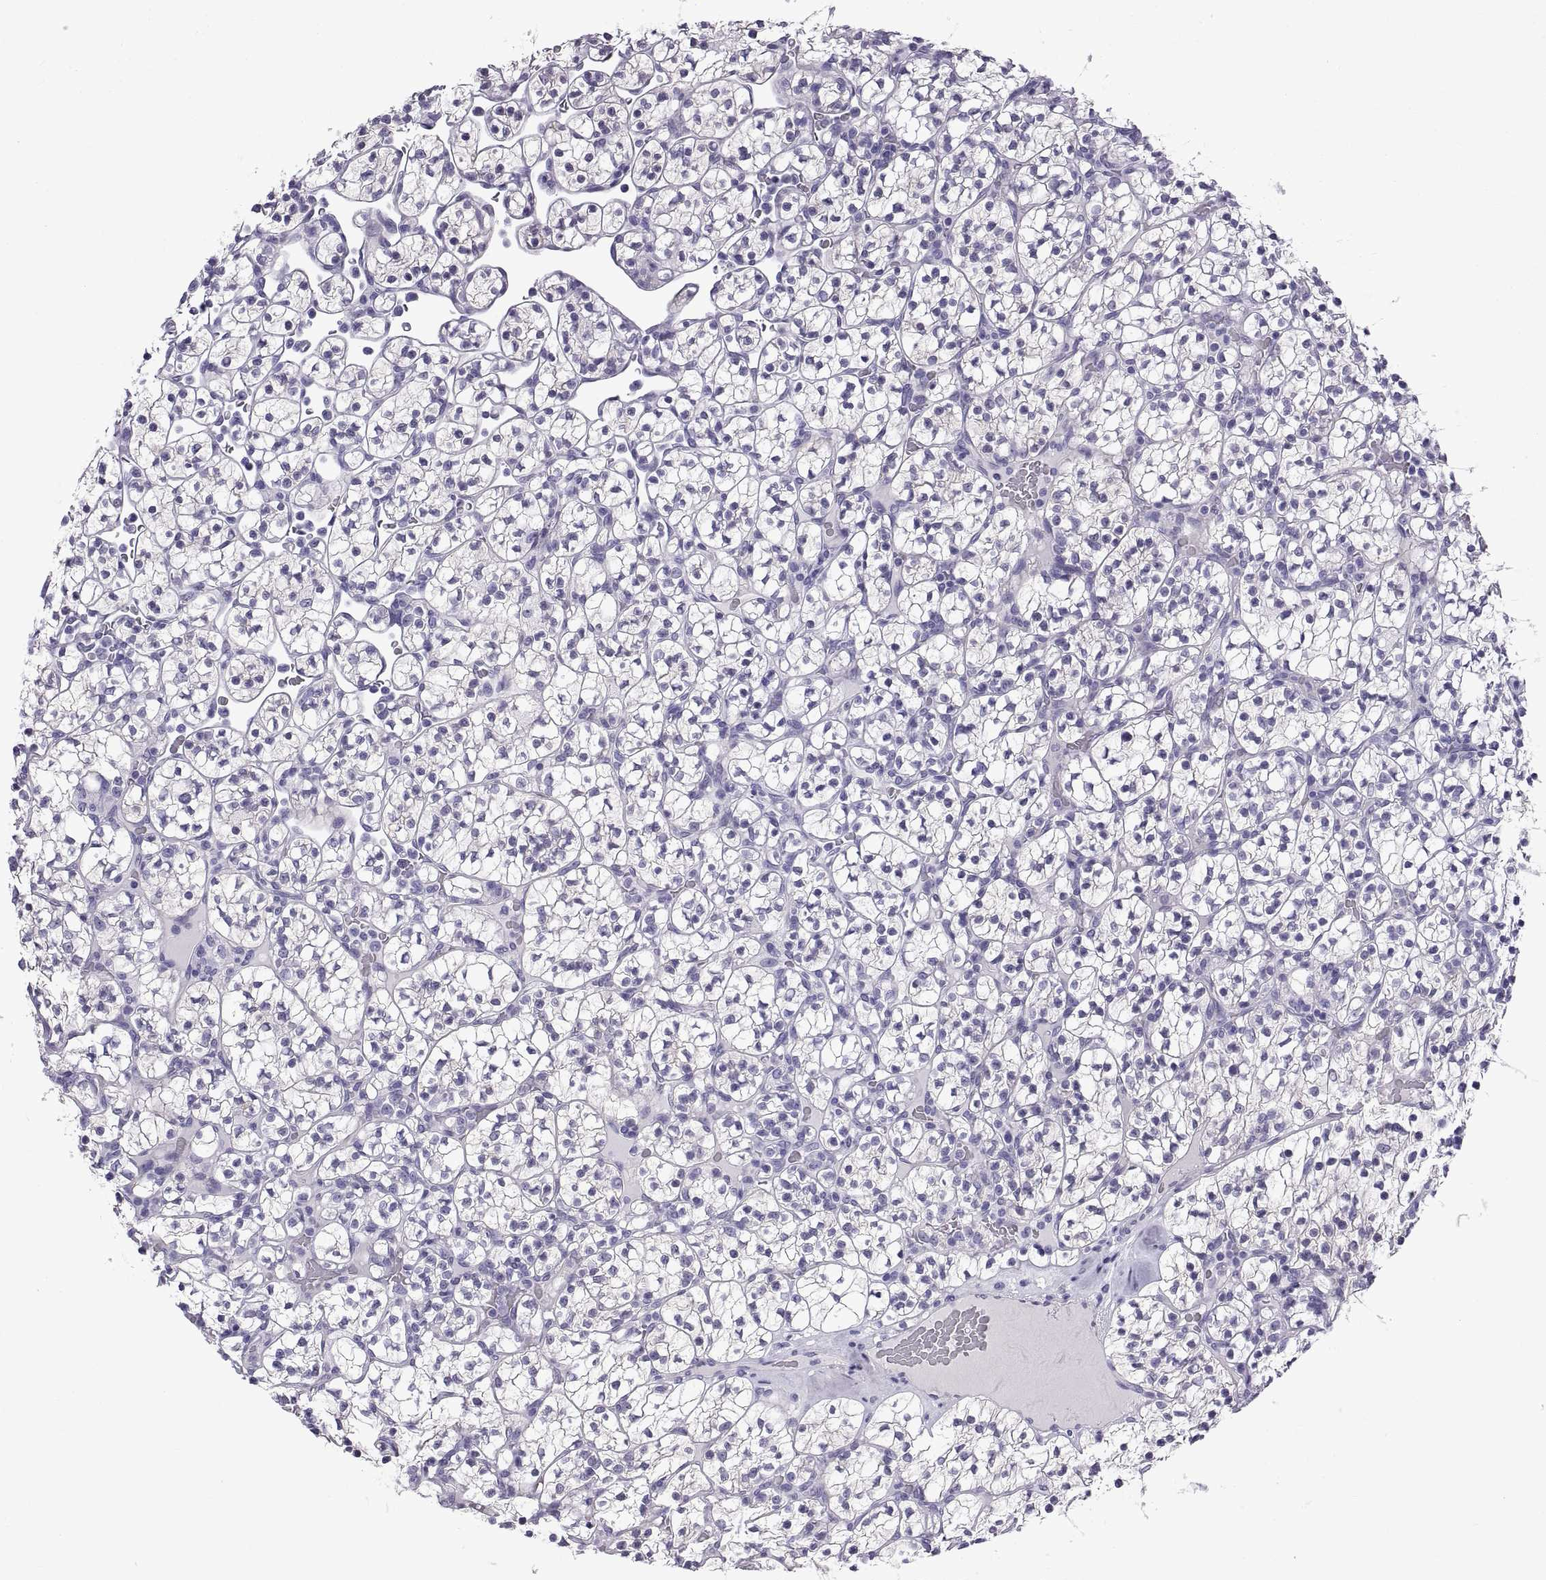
{"staining": {"intensity": "negative", "quantity": "none", "location": "none"}, "tissue": "renal cancer", "cell_type": "Tumor cells", "image_type": "cancer", "snomed": [{"axis": "morphology", "description": "Adenocarcinoma, NOS"}, {"axis": "topography", "description": "Kidney"}], "caption": "The micrograph reveals no significant positivity in tumor cells of adenocarcinoma (renal). (Stains: DAB (3,3'-diaminobenzidine) immunohistochemistry (IHC) with hematoxylin counter stain, Microscopy: brightfield microscopy at high magnification).", "gene": "SPDYE1", "patient": {"sex": "female", "age": 89}}